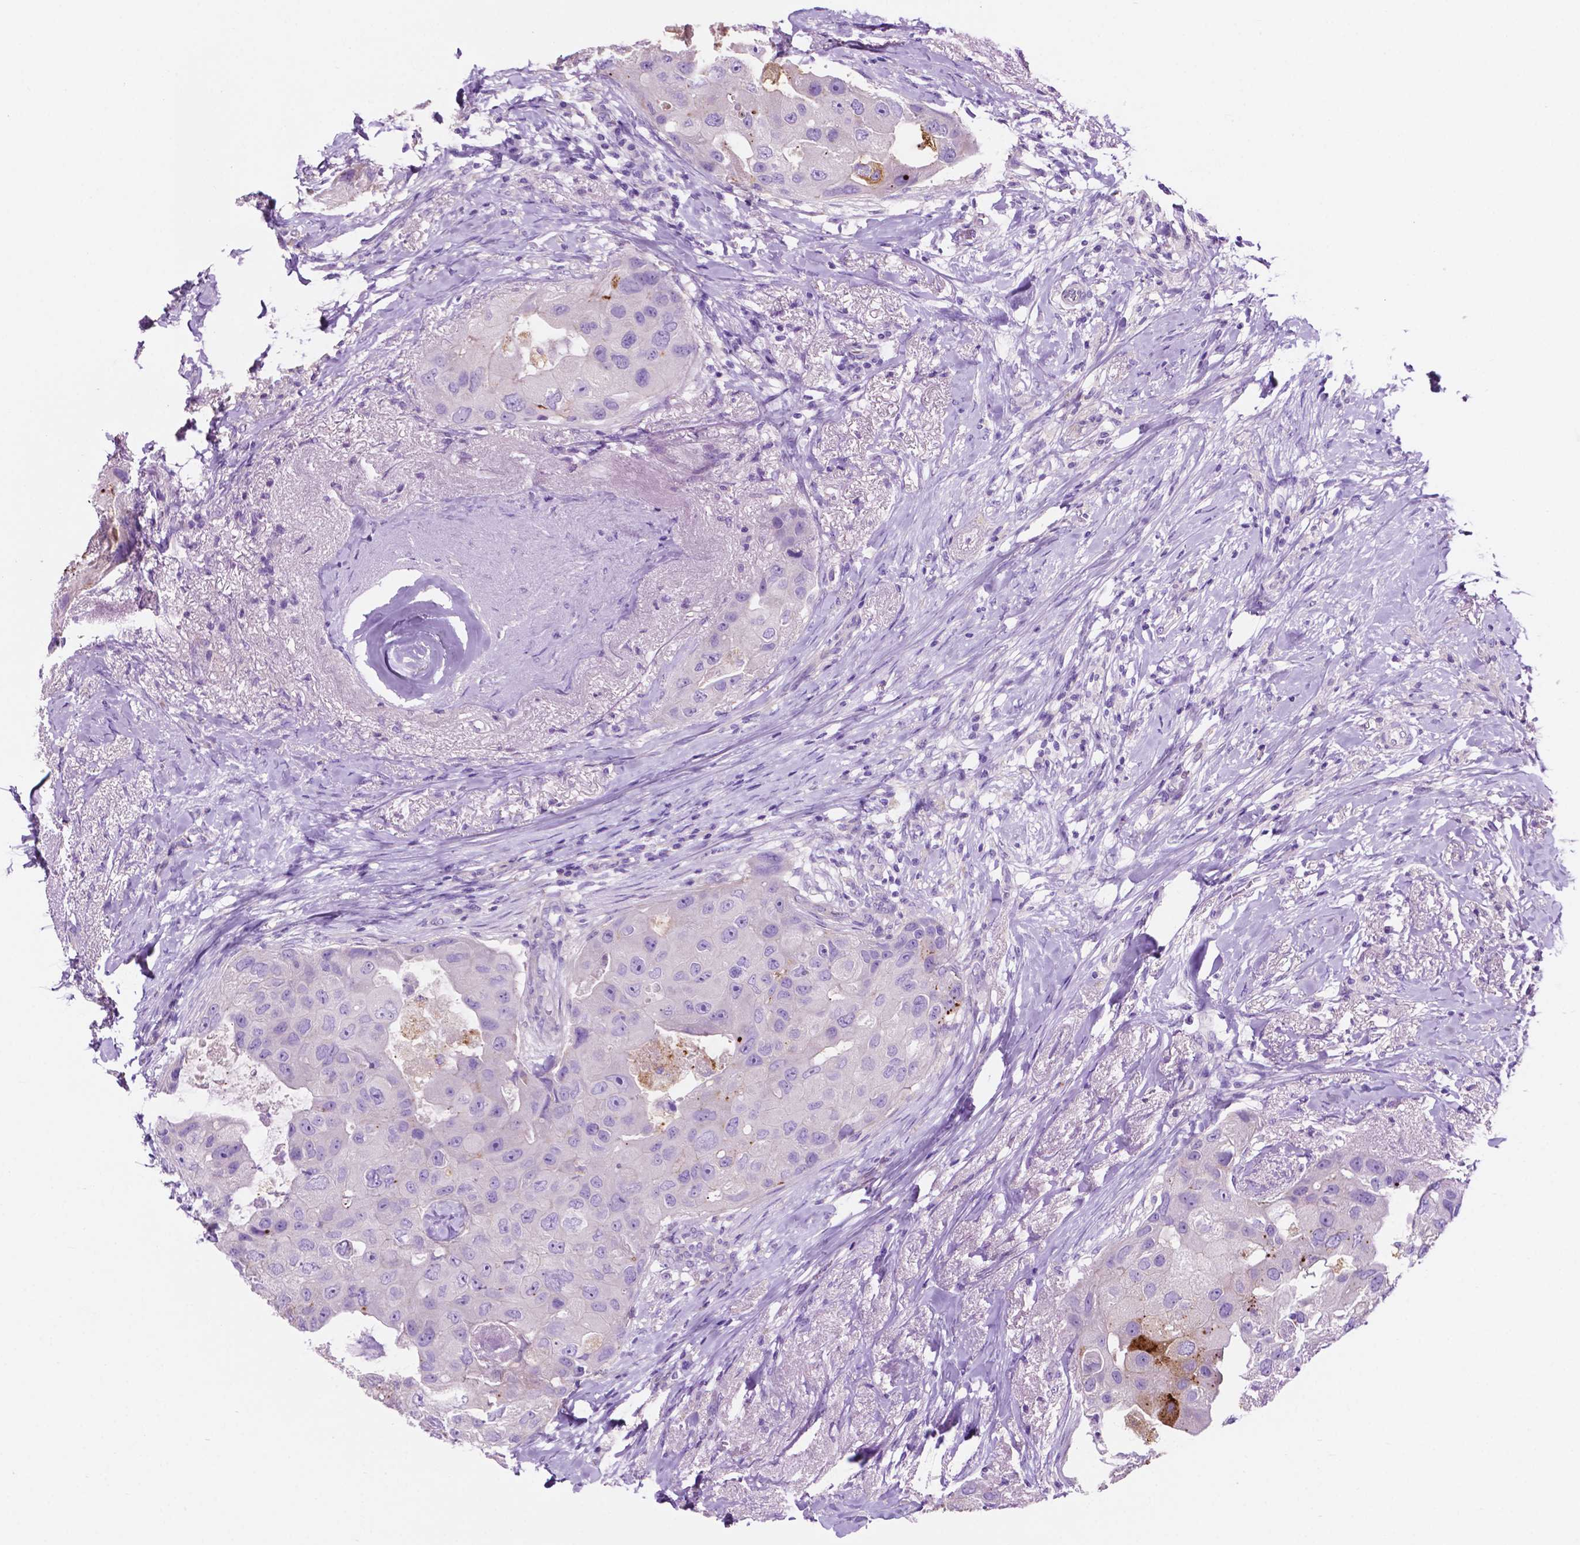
{"staining": {"intensity": "moderate", "quantity": "<25%", "location": "cytoplasmic/membranous"}, "tissue": "breast cancer", "cell_type": "Tumor cells", "image_type": "cancer", "snomed": [{"axis": "morphology", "description": "Duct carcinoma"}, {"axis": "topography", "description": "Breast"}], "caption": "Protein positivity by immunohistochemistry (IHC) displays moderate cytoplasmic/membranous staining in approximately <25% of tumor cells in breast infiltrating ductal carcinoma.", "gene": "IGFN1", "patient": {"sex": "female", "age": 43}}